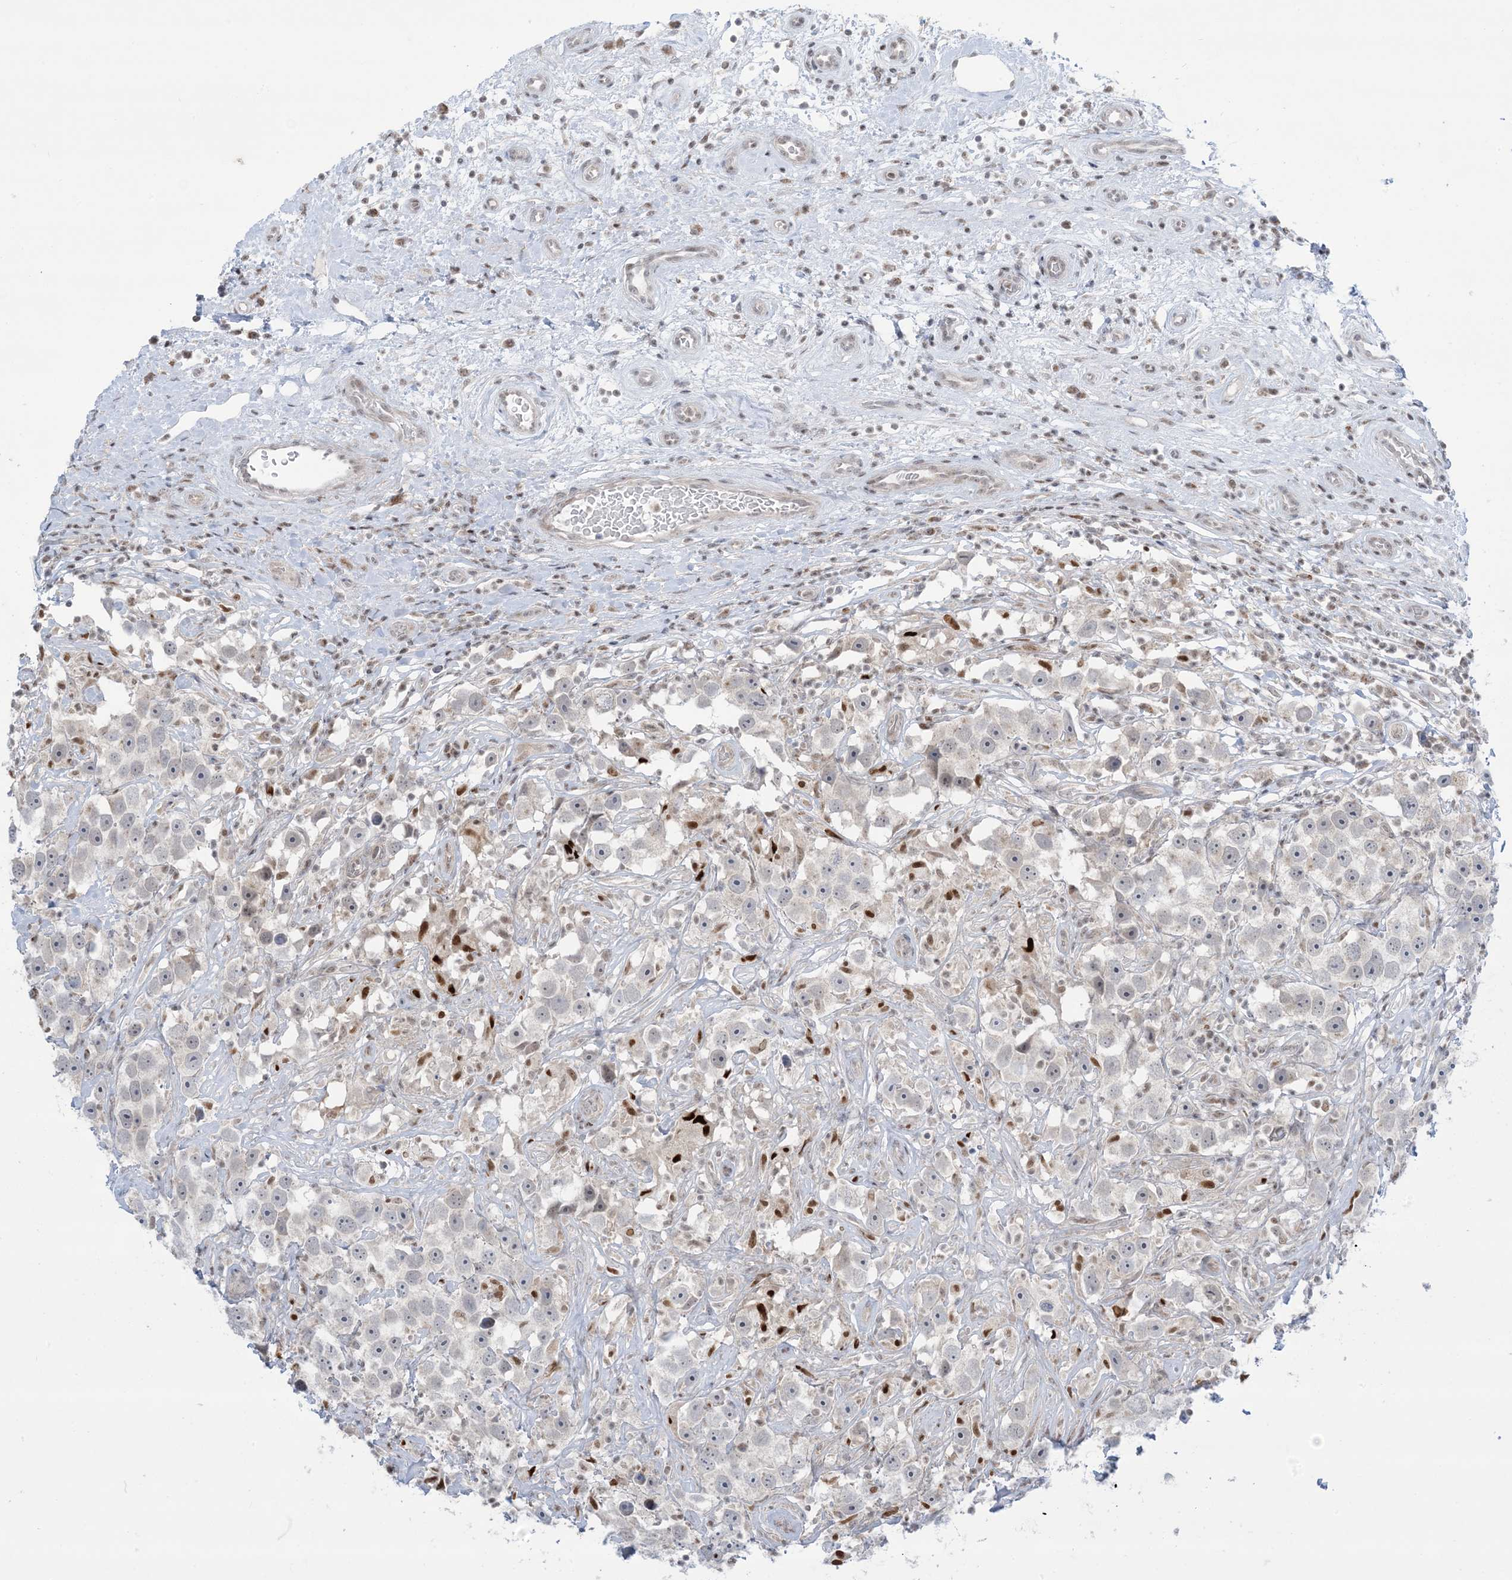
{"staining": {"intensity": "negative", "quantity": "none", "location": "none"}, "tissue": "testis cancer", "cell_type": "Tumor cells", "image_type": "cancer", "snomed": [{"axis": "morphology", "description": "Seminoma, NOS"}, {"axis": "topography", "description": "Testis"}], "caption": "DAB immunohistochemical staining of human testis cancer (seminoma) displays no significant expression in tumor cells.", "gene": "TFPT", "patient": {"sex": "male", "age": 49}}